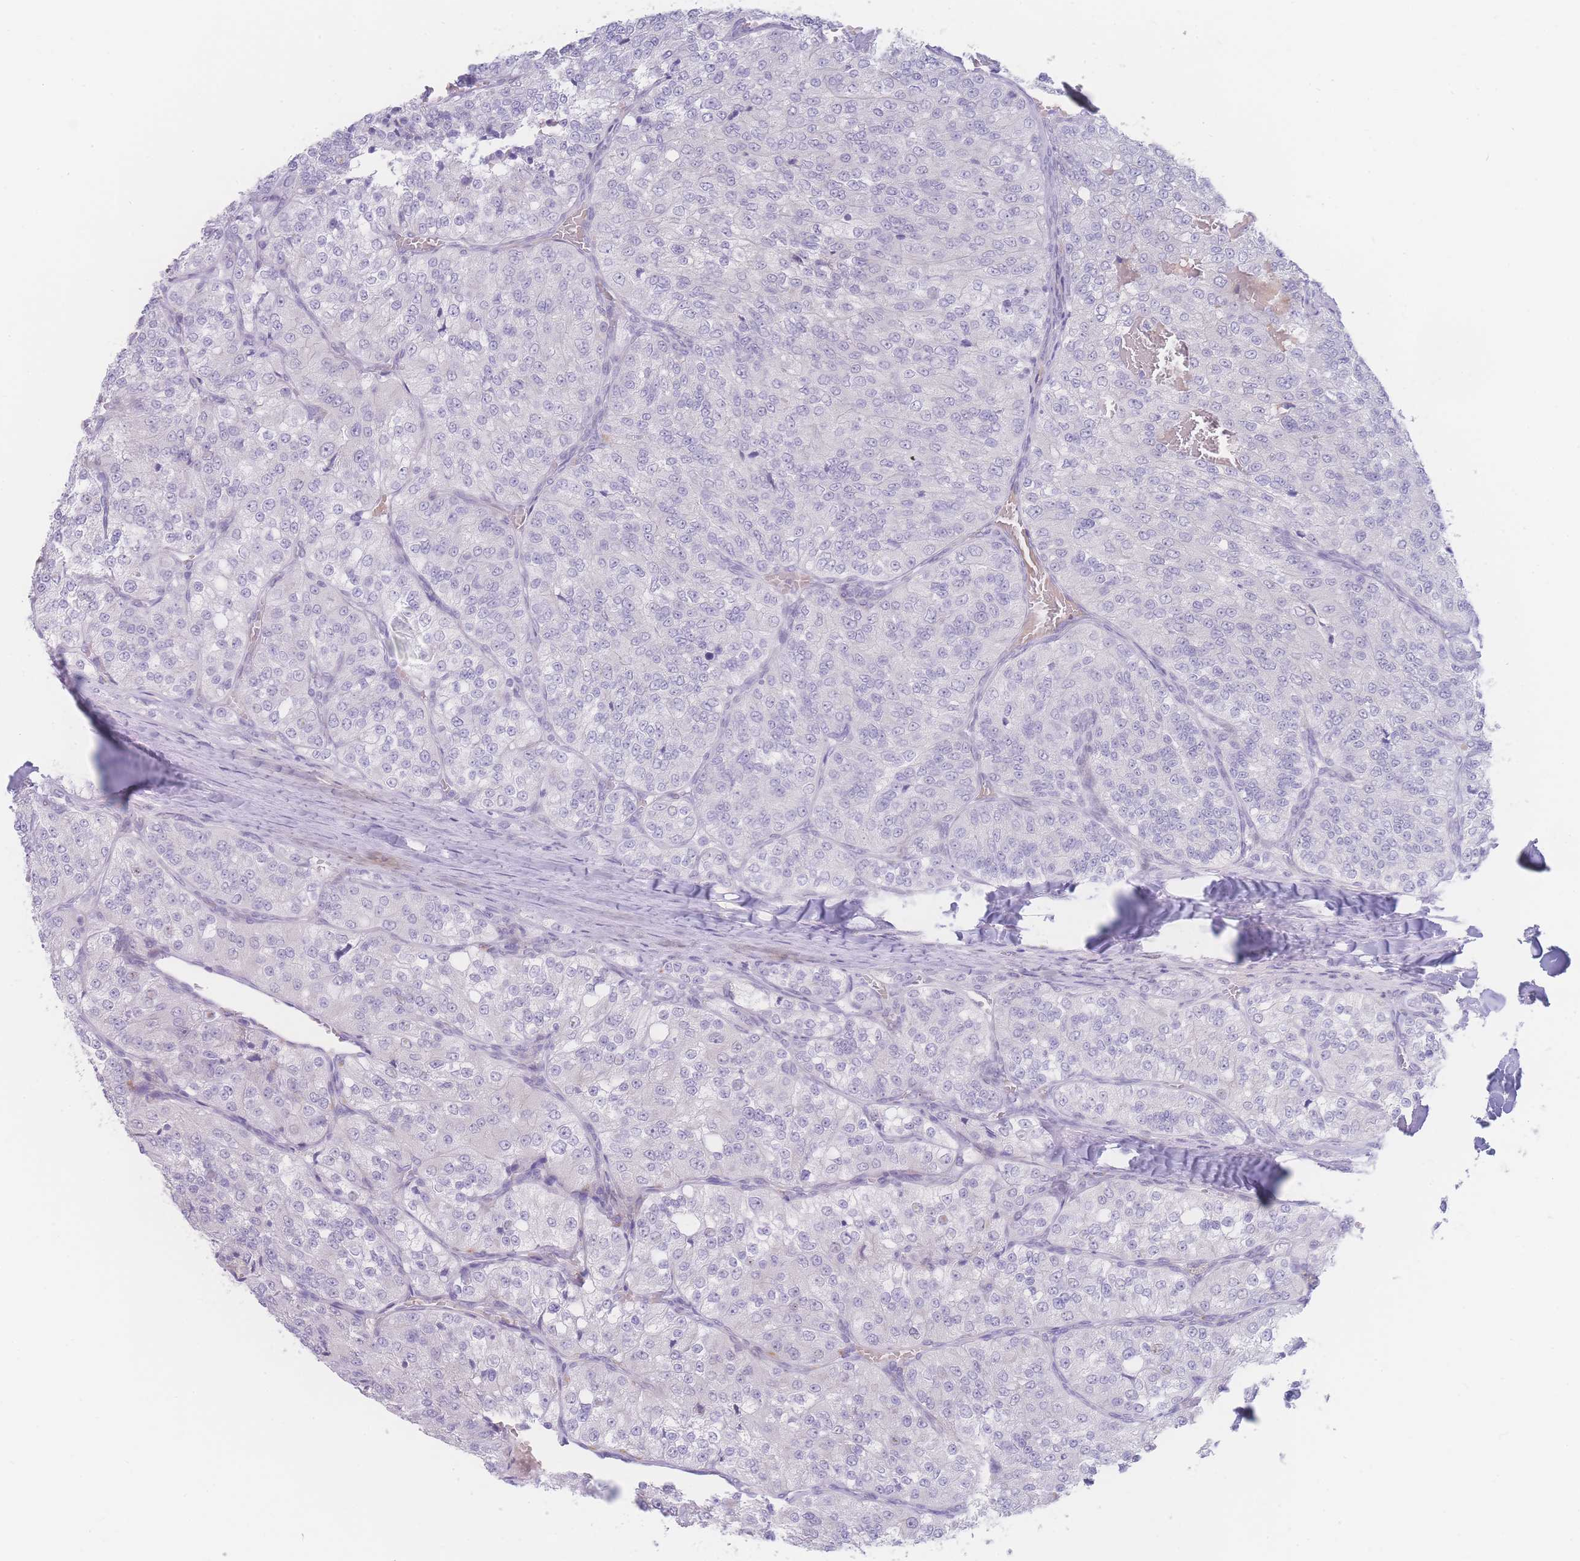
{"staining": {"intensity": "negative", "quantity": "none", "location": "none"}, "tissue": "renal cancer", "cell_type": "Tumor cells", "image_type": "cancer", "snomed": [{"axis": "morphology", "description": "Adenocarcinoma, NOS"}, {"axis": "topography", "description": "Kidney"}], "caption": "Human renal cancer (adenocarcinoma) stained for a protein using immunohistochemistry (IHC) exhibits no staining in tumor cells.", "gene": "PRSS22", "patient": {"sex": "female", "age": 63}}